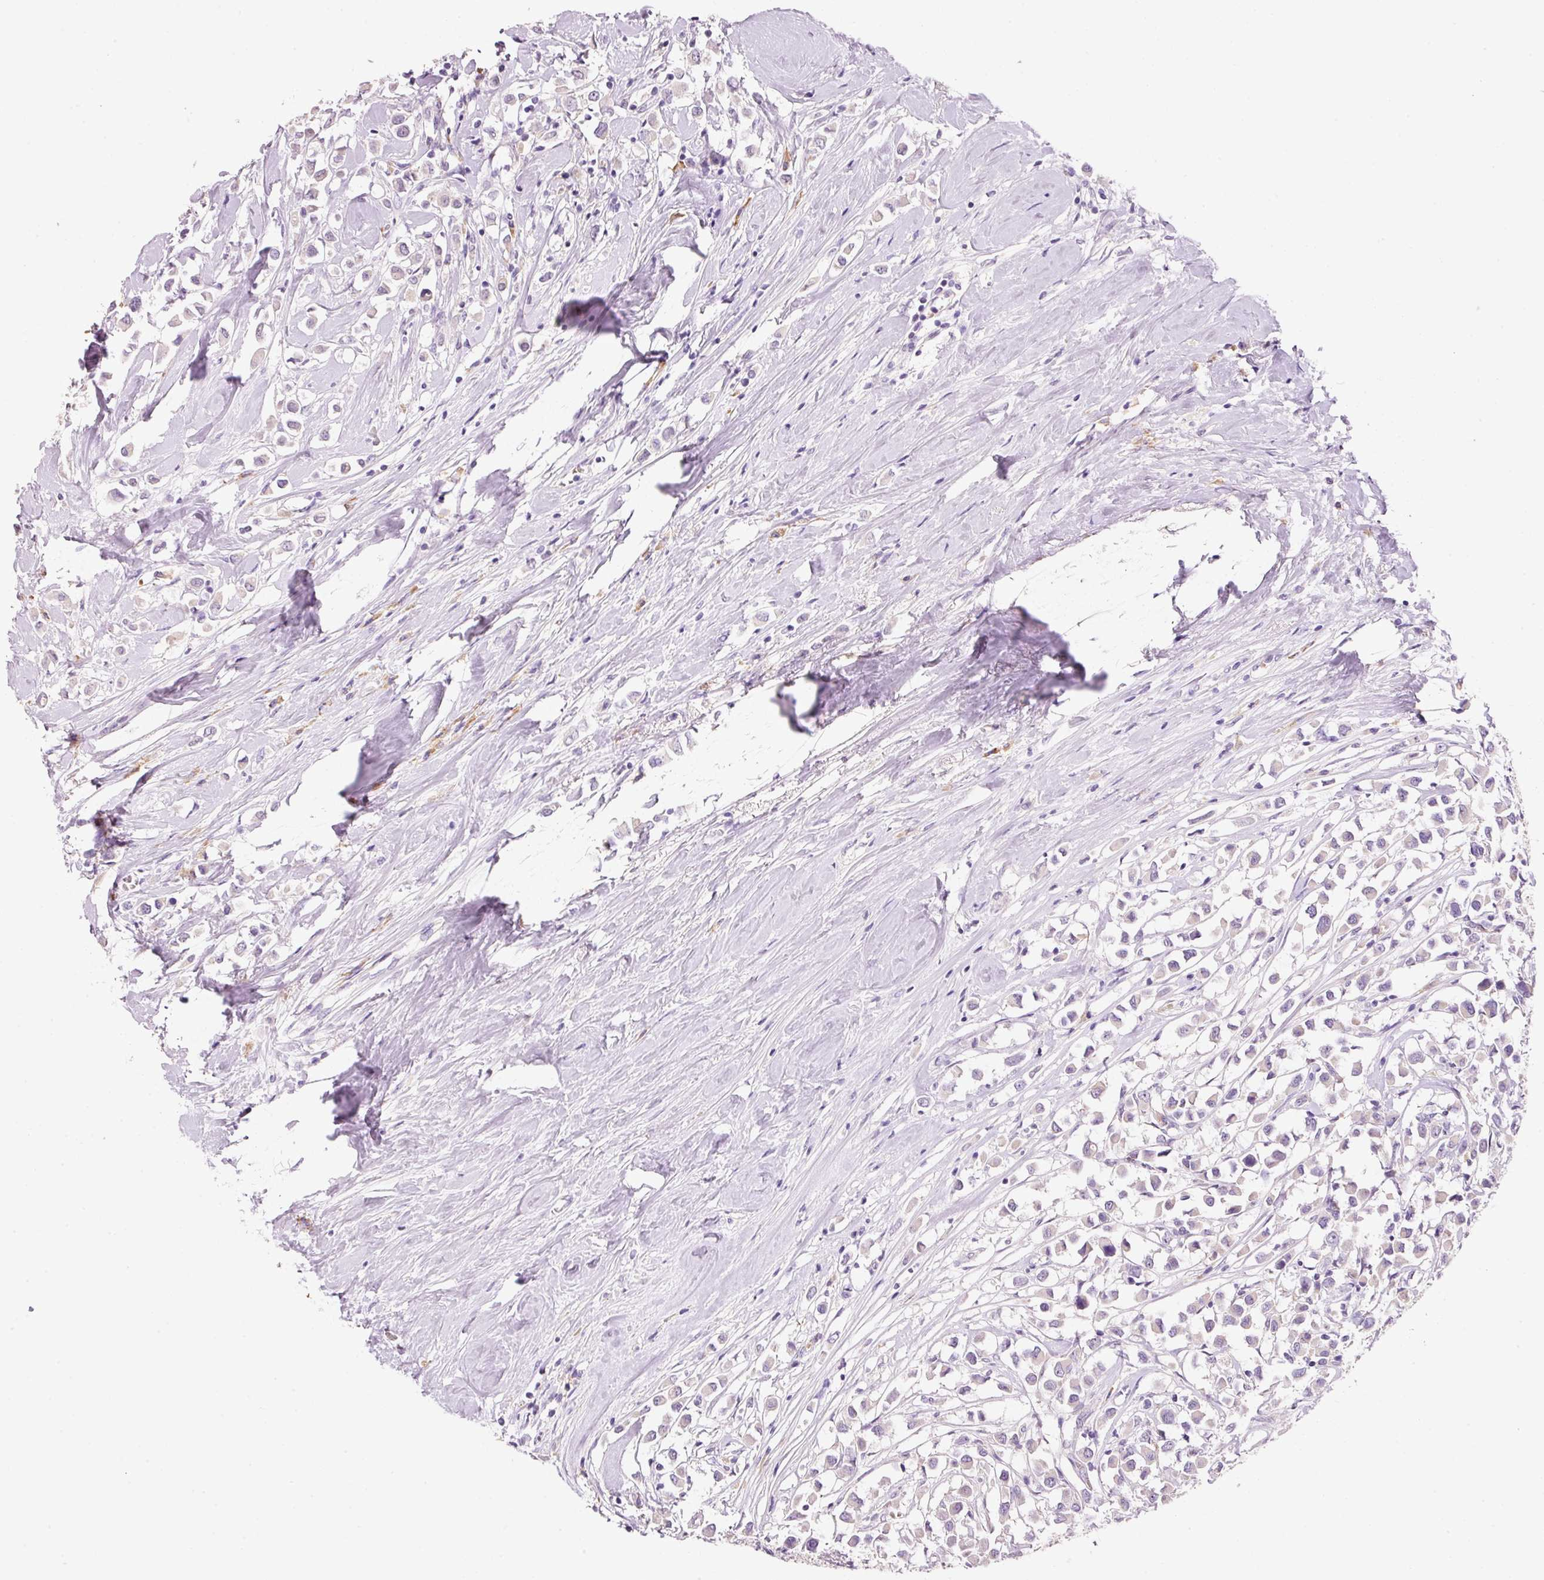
{"staining": {"intensity": "negative", "quantity": "none", "location": "none"}, "tissue": "breast cancer", "cell_type": "Tumor cells", "image_type": "cancer", "snomed": [{"axis": "morphology", "description": "Duct carcinoma"}, {"axis": "topography", "description": "Breast"}], "caption": "Micrograph shows no protein positivity in tumor cells of intraductal carcinoma (breast) tissue. Brightfield microscopy of immunohistochemistry stained with DAB (3,3'-diaminobenzidine) (brown) and hematoxylin (blue), captured at high magnification.", "gene": "TENT5C", "patient": {"sex": "female", "age": 61}}